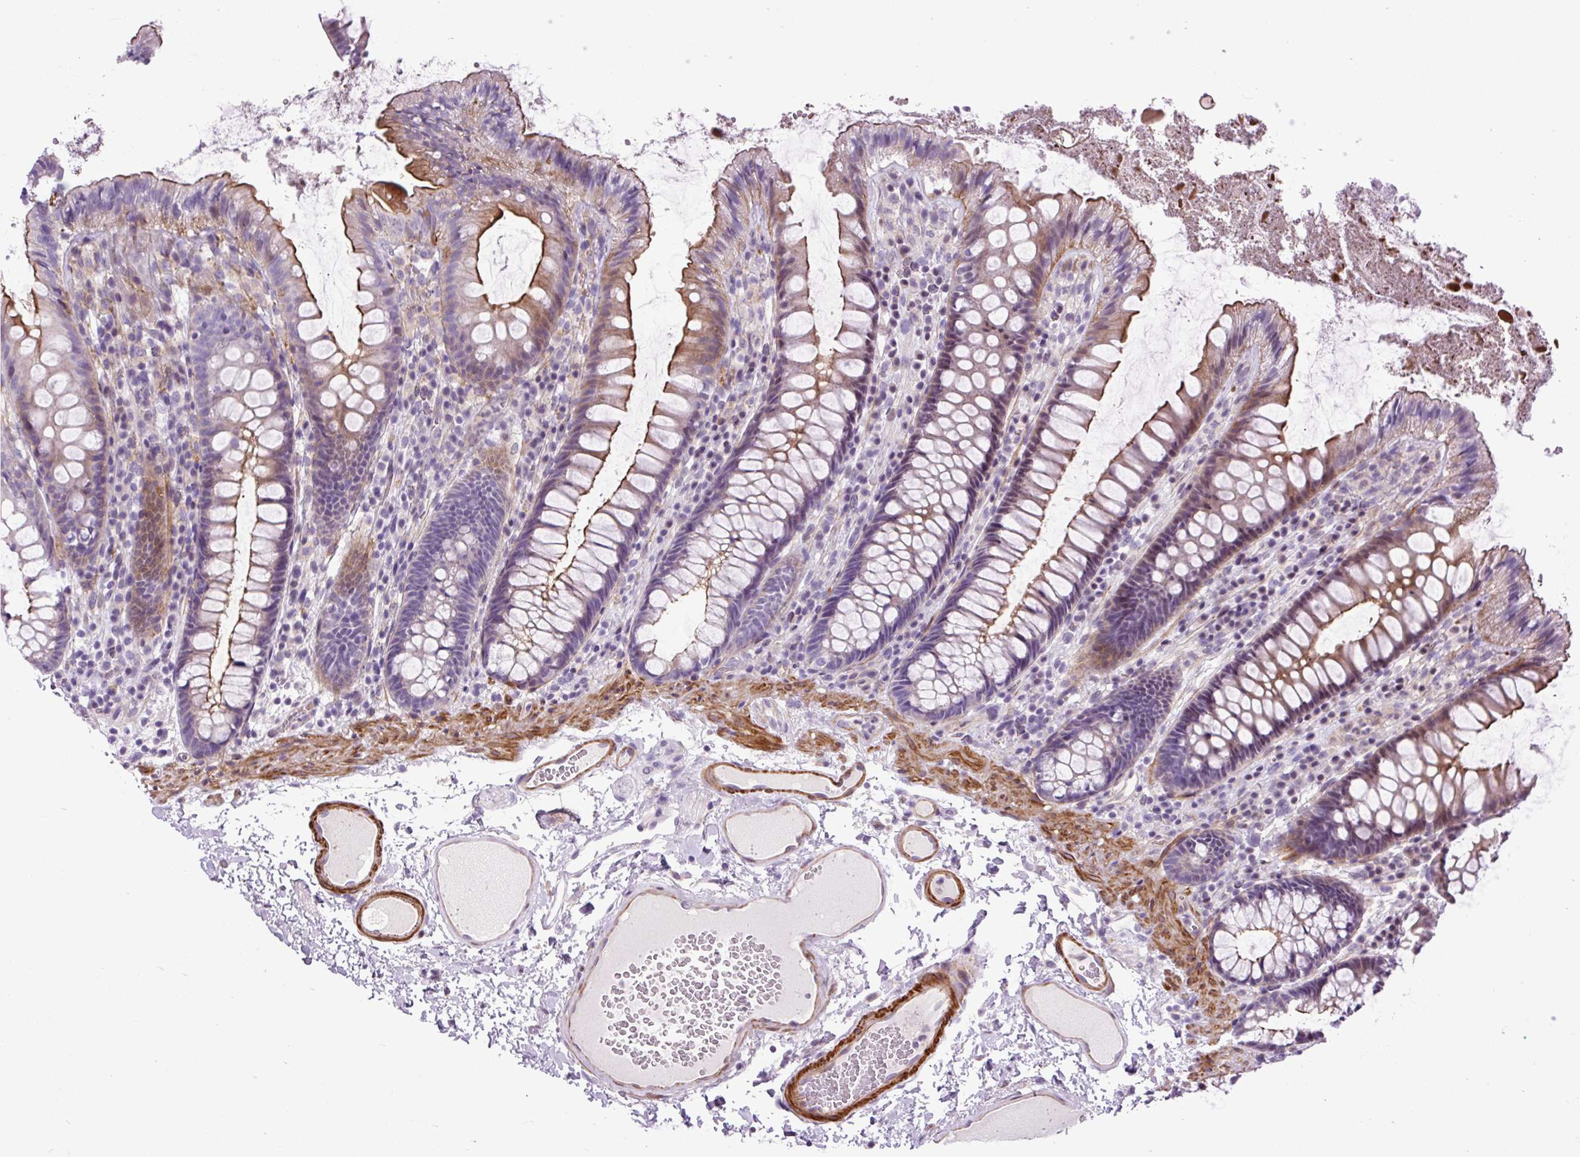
{"staining": {"intensity": "strong", "quantity": ">75%", "location": "cytoplasmic/membranous"}, "tissue": "colon", "cell_type": "Endothelial cells", "image_type": "normal", "snomed": [{"axis": "morphology", "description": "Normal tissue, NOS"}, {"axis": "topography", "description": "Colon"}], "caption": "This image reveals immunohistochemistry (IHC) staining of benign colon, with high strong cytoplasmic/membranous positivity in approximately >75% of endothelial cells.", "gene": "ZNF197", "patient": {"sex": "male", "age": 84}}